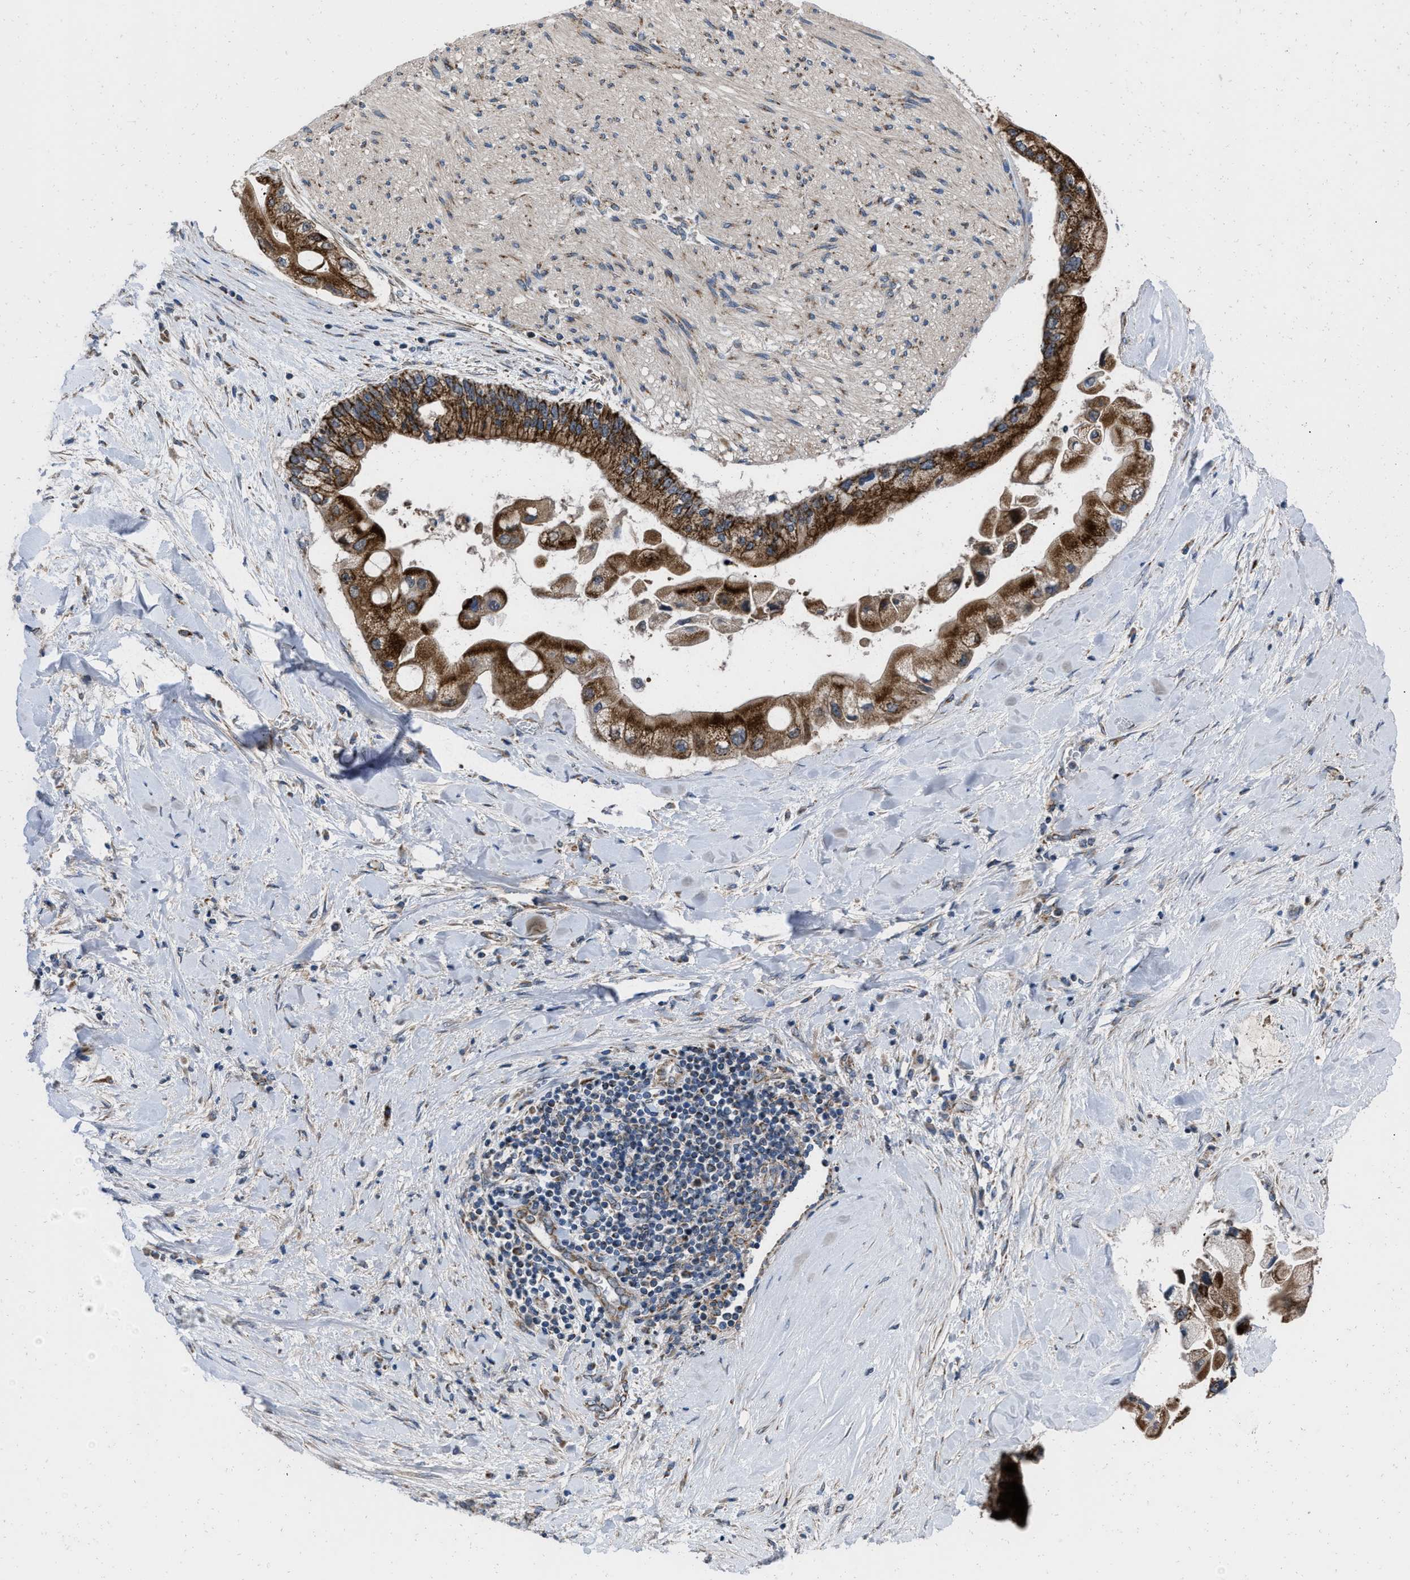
{"staining": {"intensity": "strong", "quantity": ">75%", "location": "cytoplasmic/membranous"}, "tissue": "liver cancer", "cell_type": "Tumor cells", "image_type": "cancer", "snomed": [{"axis": "morphology", "description": "Cholangiocarcinoma"}, {"axis": "topography", "description": "Liver"}], "caption": "A high-resolution image shows IHC staining of liver cholangiocarcinoma, which displays strong cytoplasmic/membranous staining in approximately >75% of tumor cells. (DAB IHC, brown staining for protein, blue staining for nuclei).", "gene": "AKAP1", "patient": {"sex": "male", "age": 50}}